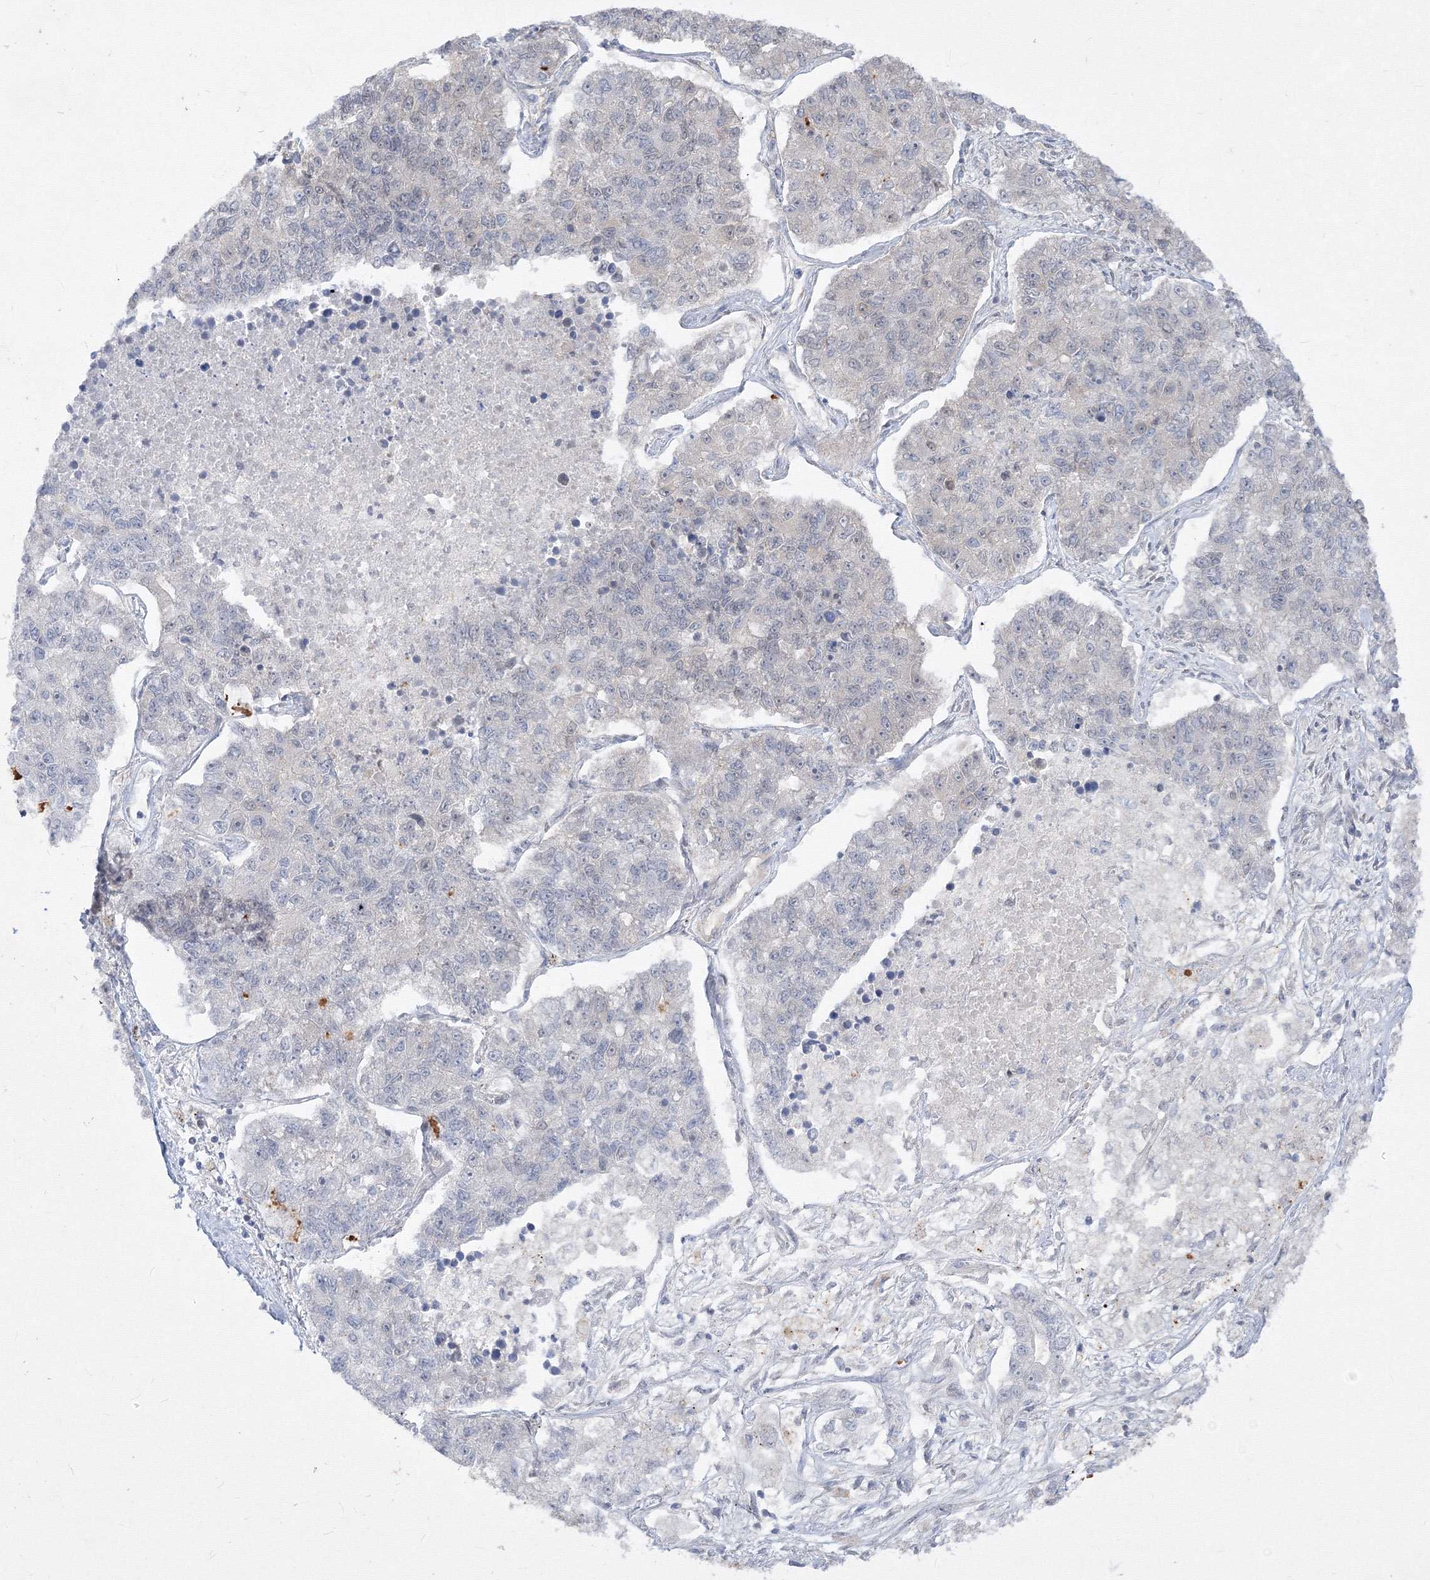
{"staining": {"intensity": "negative", "quantity": "none", "location": "none"}, "tissue": "lung cancer", "cell_type": "Tumor cells", "image_type": "cancer", "snomed": [{"axis": "morphology", "description": "Adenocarcinoma, NOS"}, {"axis": "topography", "description": "Lung"}], "caption": "Immunohistochemistry image of human adenocarcinoma (lung) stained for a protein (brown), which reveals no expression in tumor cells.", "gene": "DNAJB2", "patient": {"sex": "male", "age": 49}}